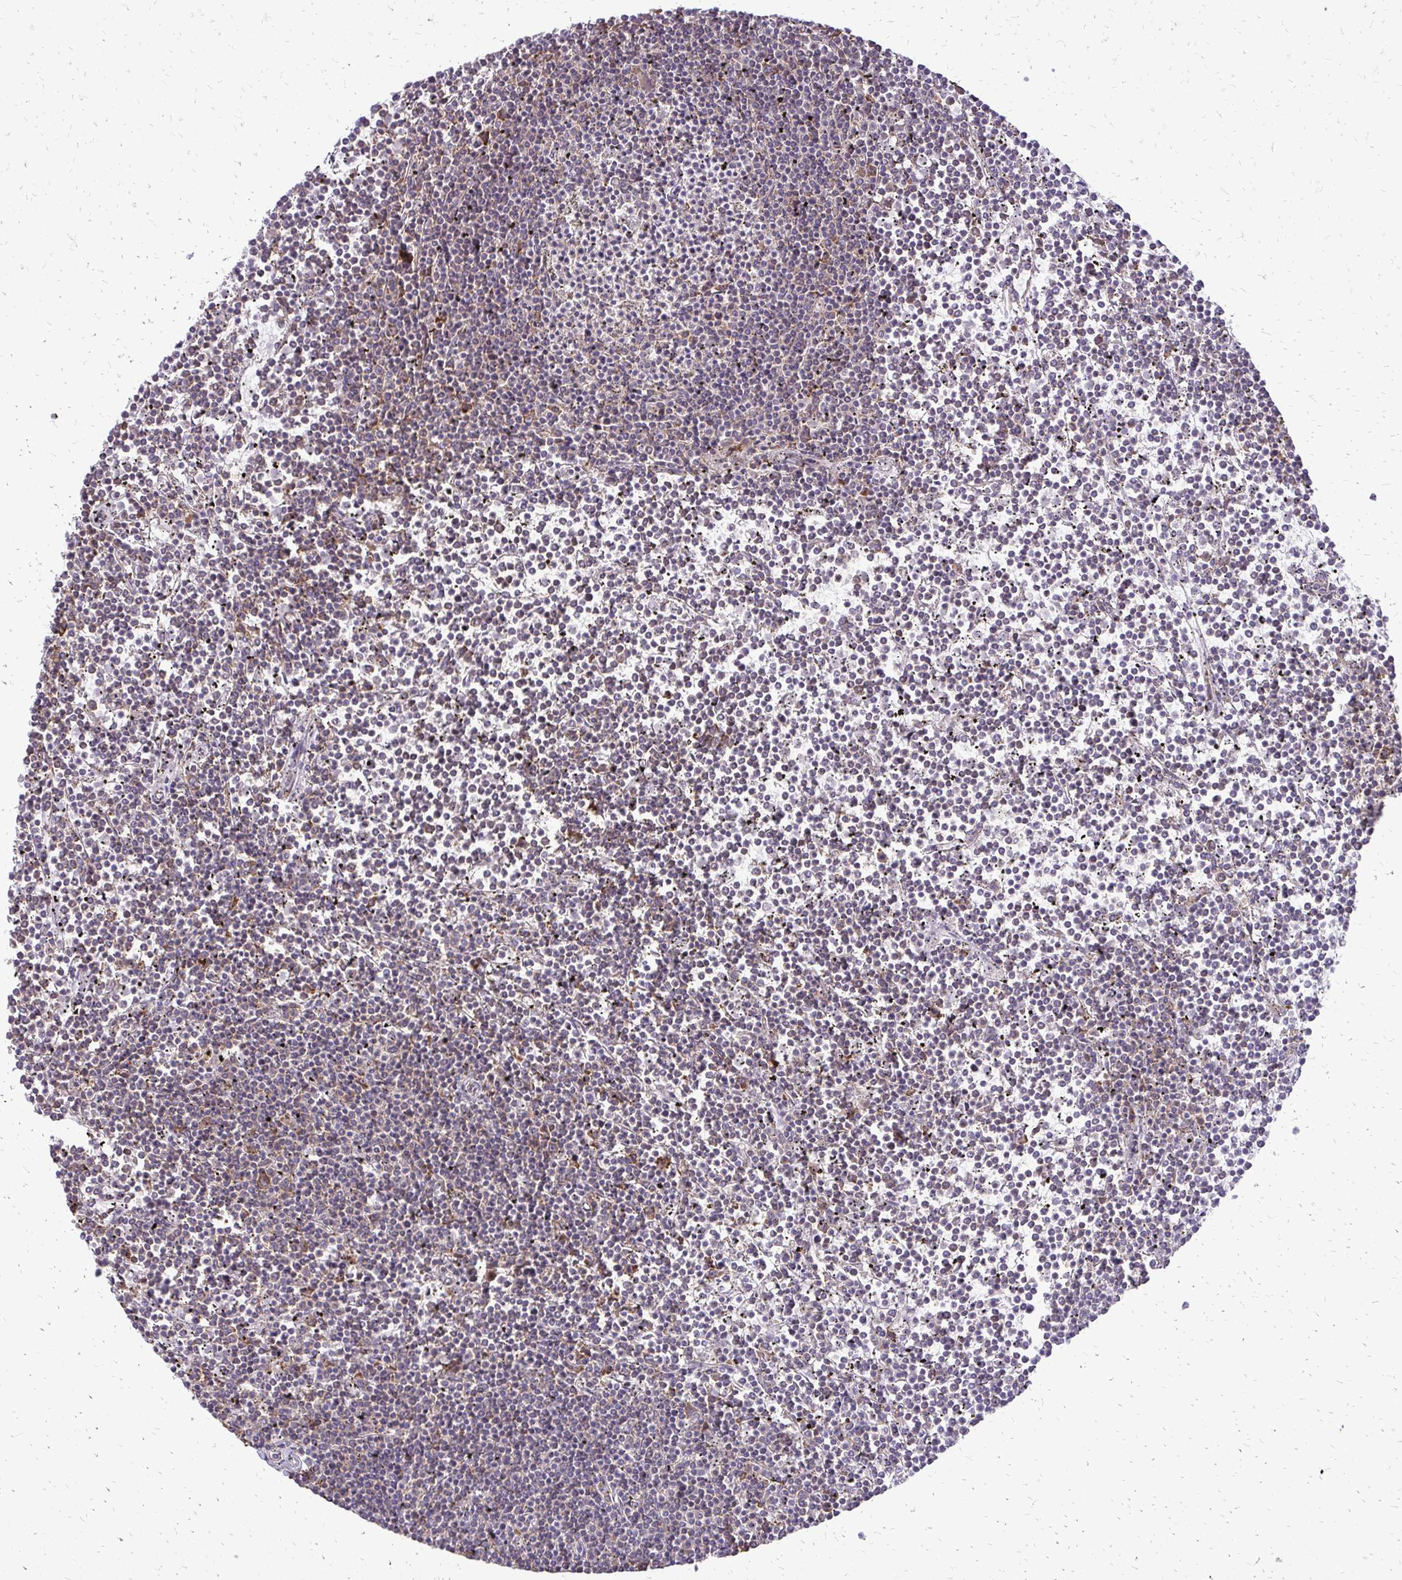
{"staining": {"intensity": "negative", "quantity": "none", "location": "none"}, "tissue": "lymphoma", "cell_type": "Tumor cells", "image_type": "cancer", "snomed": [{"axis": "morphology", "description": "Malignant lymphoma, non-Hodgkin's type, Low grade"}, {"axis": "topography", "description": "Spleen"}], "caption": "Tumor cells are negative for brown protein staining in lymphoma.", "gene": "RPS3", "patient": {"sex": "female", "age": 19}}